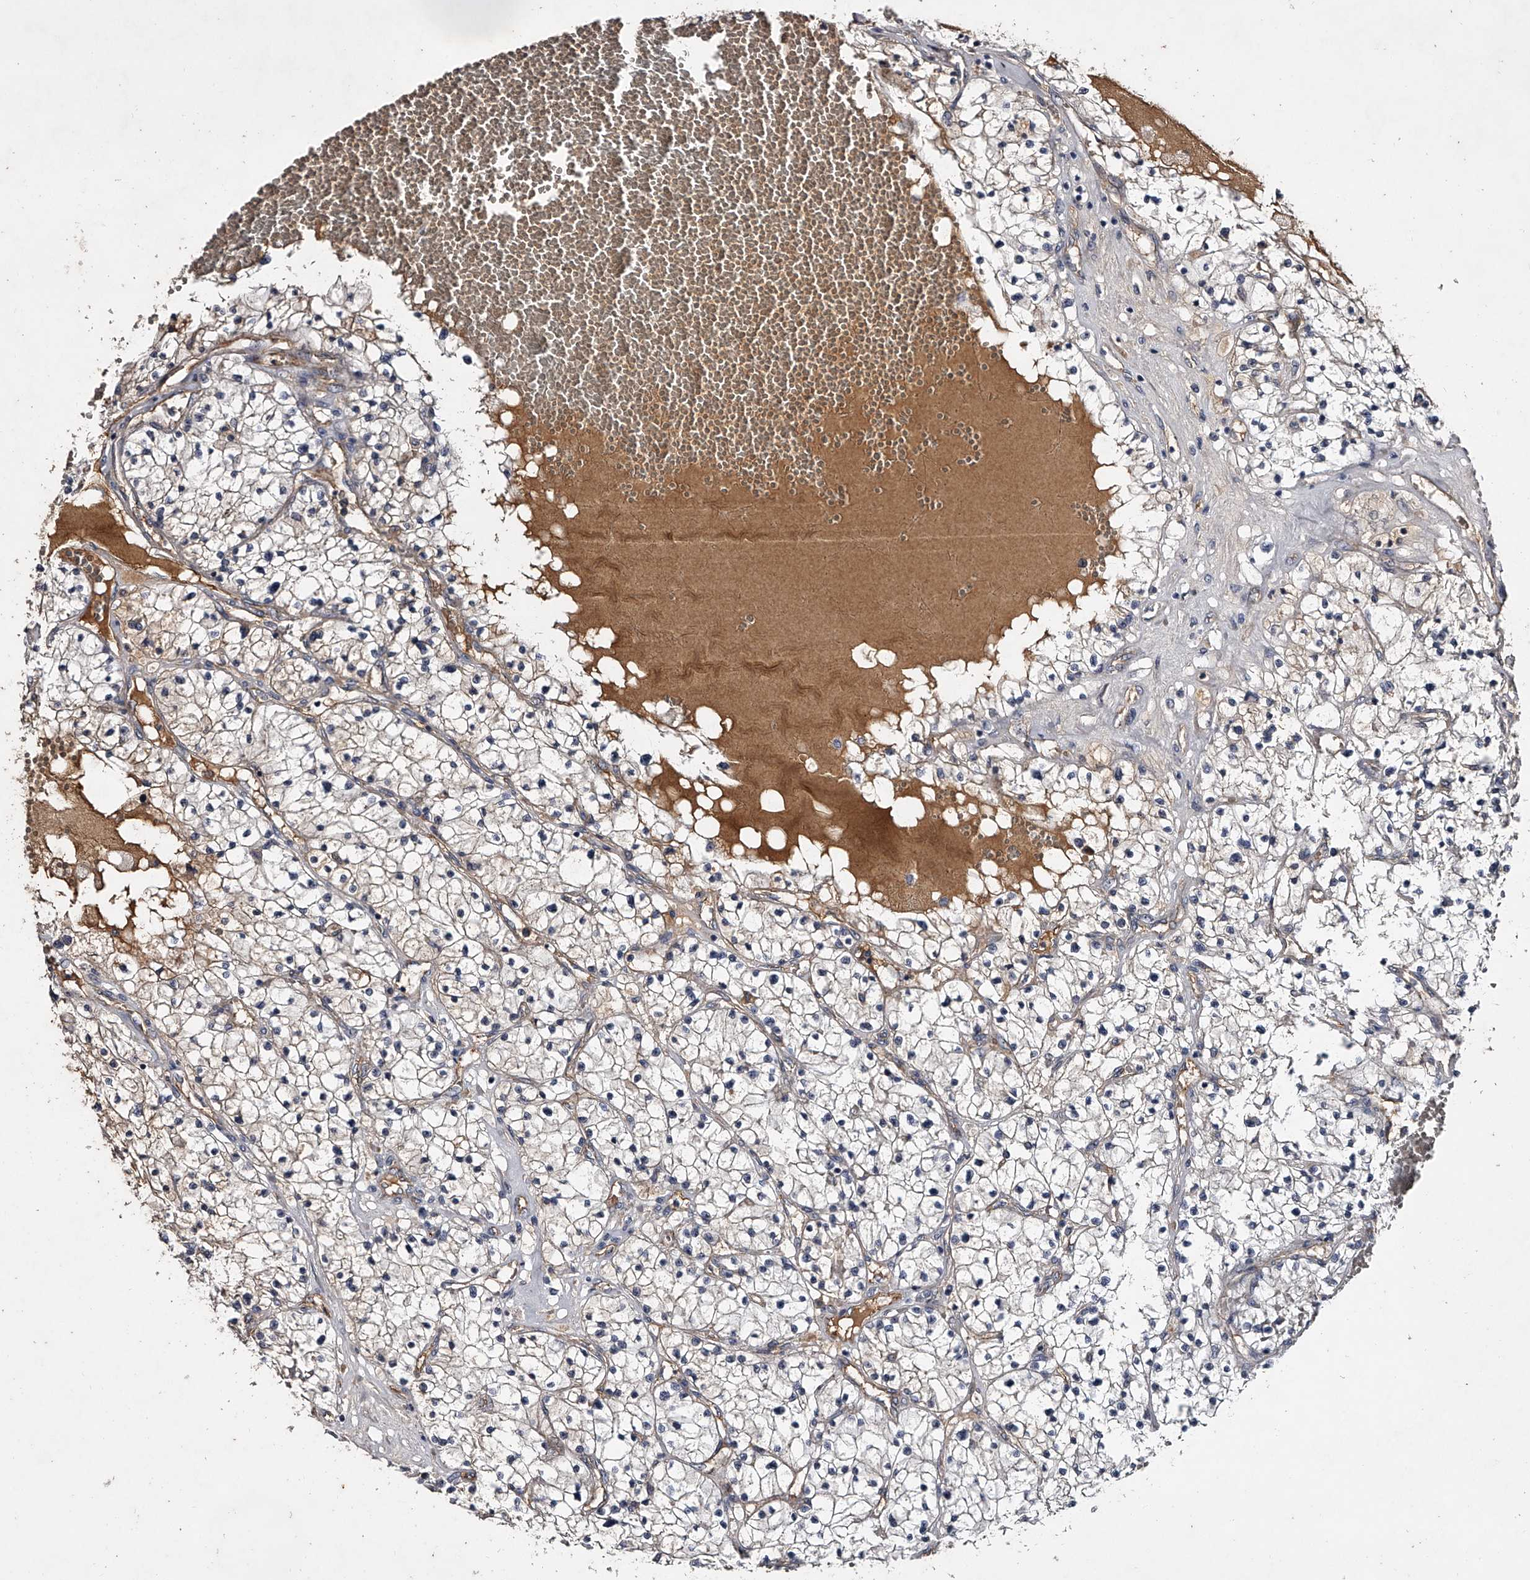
{"staining": {"intensity": "weak", "quantity": "<25%", "location": "cytoplasmic/membranous"}, "tissue": "renal cancer", "cell_type": "Tumor cells", "image_type": "cancer", "snomed": [{"axis": "morphology", "description": "Normal tissue, NOS"}, {"axis": "morphology", "description": "Adenocarcinoma, NOS"}, {"axis": "topography", "description": "Kidney"}], "caption": "DAB immunohistochemical staining of human adenocarcinoma (renal) demonstrates no significant expression in tumor cells. (IHC, brightfield microscopy, high magnification).", "gene": "MDN1", "patient": {"sex": "male", "age": 68}}